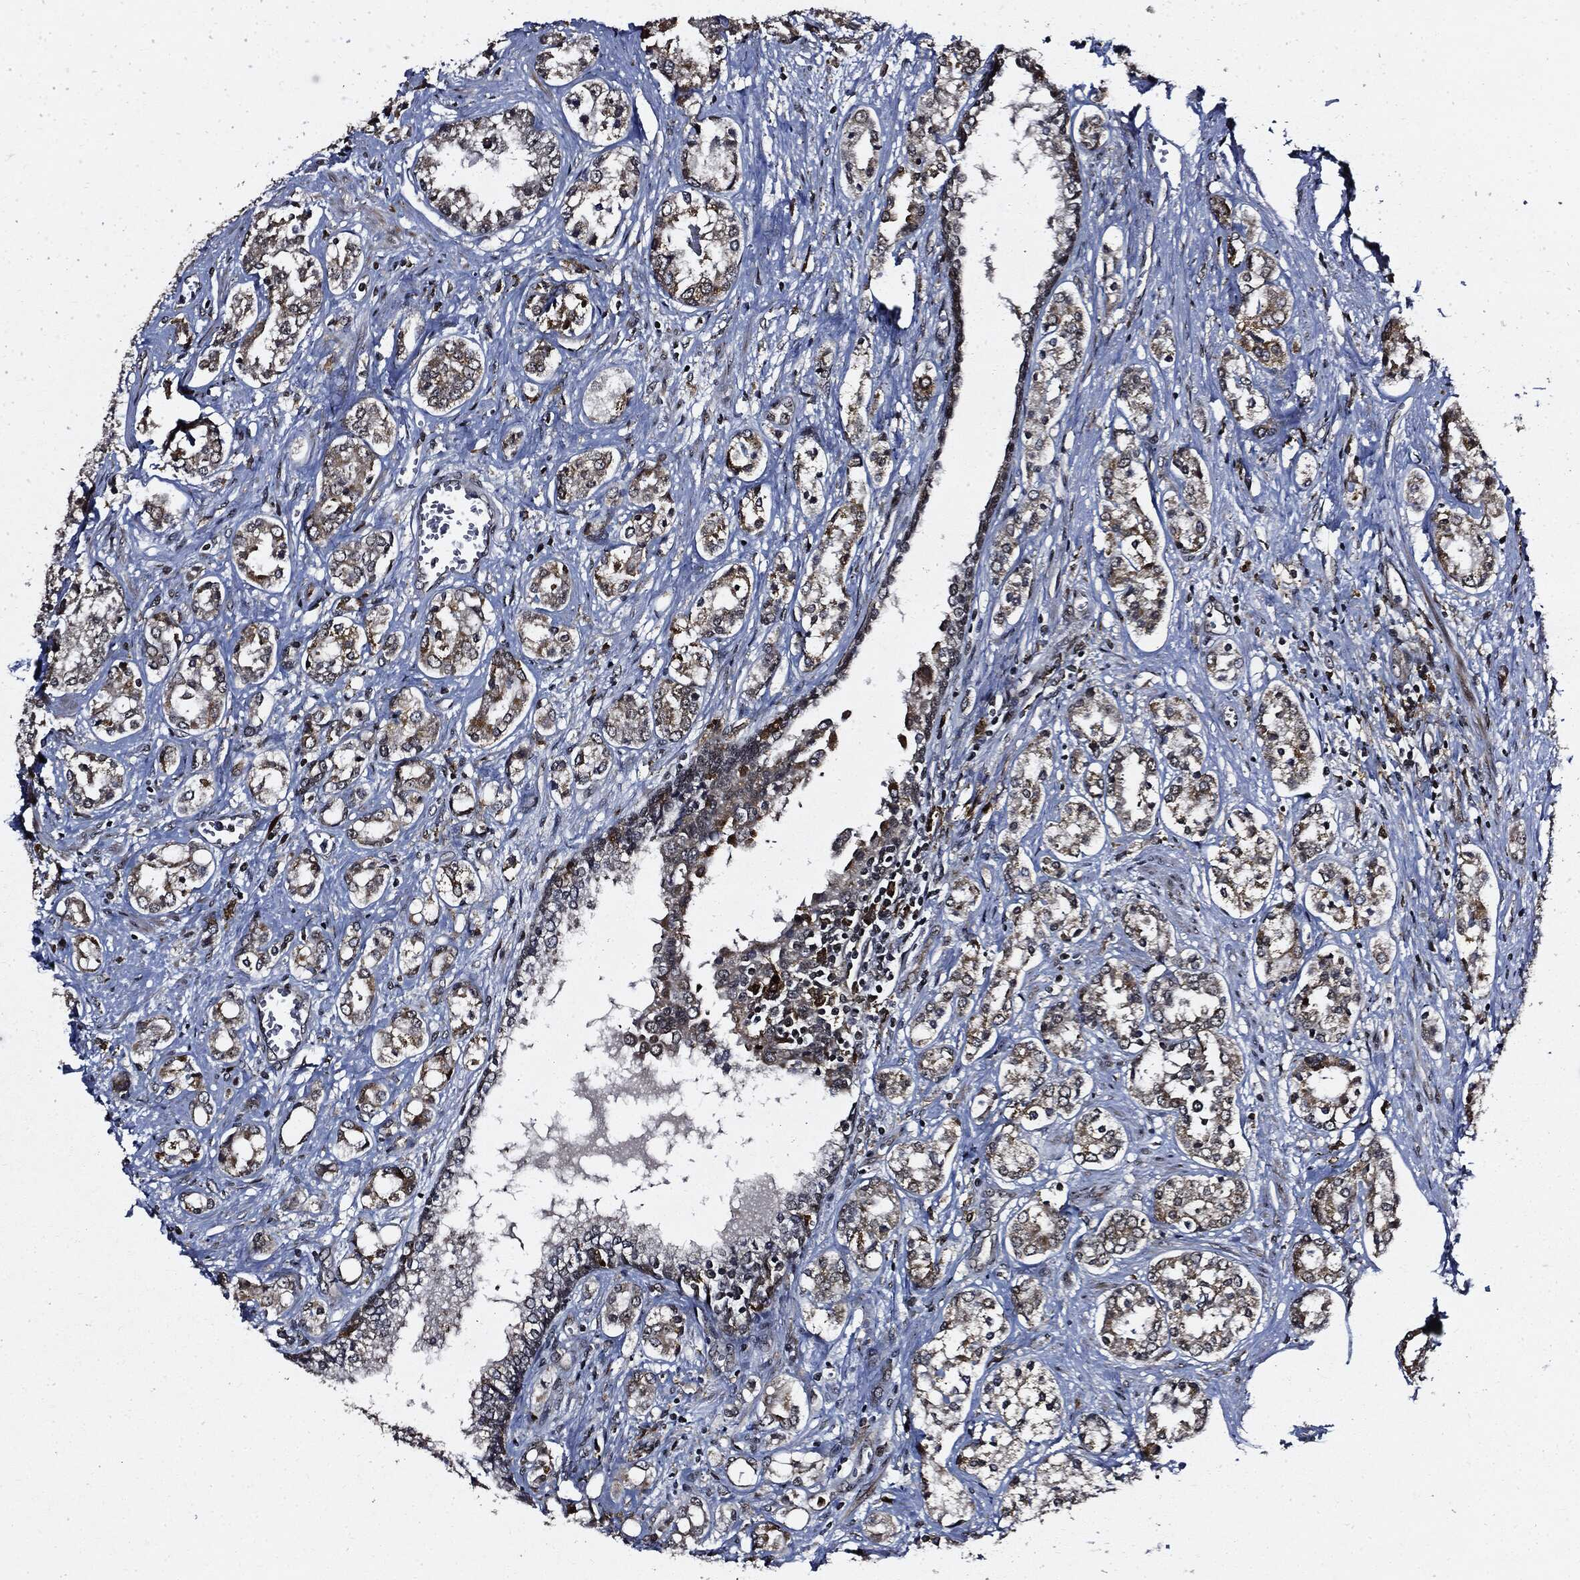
{"staining": {"intensity": "weak", "quantity": "25%-75%", "location": "cytoplasmic/membranous"}, "tissue": "prostate cancer", "cell_type": "Tumor cells", "image_type": "cancer", "snomed": [{"axis": "morphology", "description": "Adenocarcinoma, NOS"}, {"axis": "topography", "description": "Prostate and seminal vesicle, NOS"}, {"axis": "topography", "description": "Prostate"}], "caption": "This image exhibits IHC staining of prostate cancer (adenocarcinoma), with low weak cytoplasmic/membranous positivity in approximately 25%-75% of tumor cells.", "gene": "SUGT1", "patient": {"sex": "male", "age": 62}}